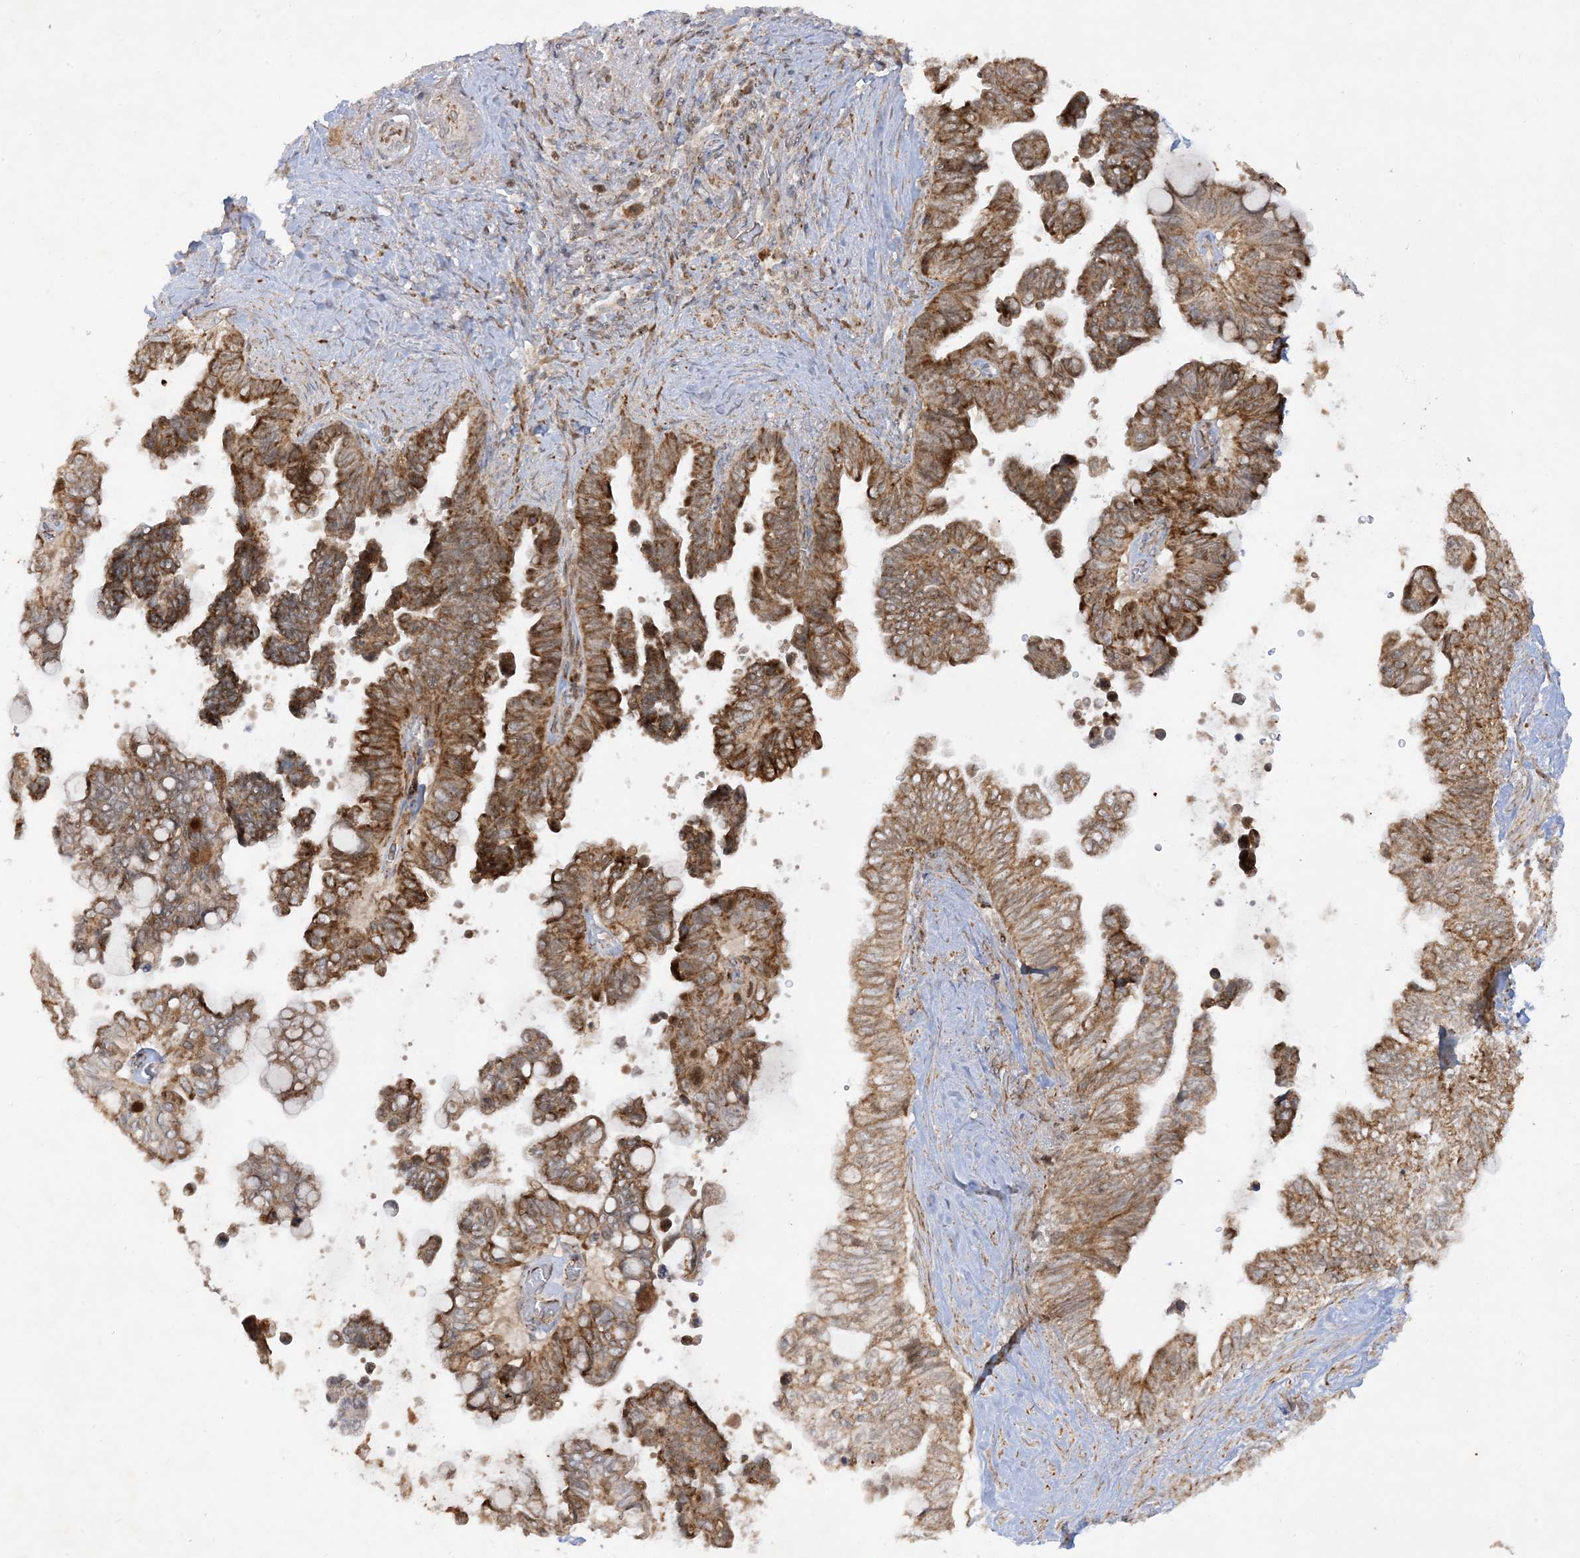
{"staining": {"intensity": "moderate", "quantity": ">75%", "location": "cytoplasmic/membranous"}, "tissue": "pancreatic cancer", "cell_type": "Tumor cells", "image_type": "cancer", "snomed": [{"axis": "morphology", "description": "Adenocarcinoma, NOS"}, {"axis": "topography", "description": "Pancreas"}], "caption": "Immunohistochemical staining of pancreatic adenocarcinoma shows medium levels of moderate cytoplasmic/membranous staining in about >75% of tumor cells. The protein is stained brown, and the nuclei are stained in blue (DAB IHC with brightfield microscopy, high magnification).", "gene": "NDUFAF3", "patient": {"sex": "female", "age": 72}}